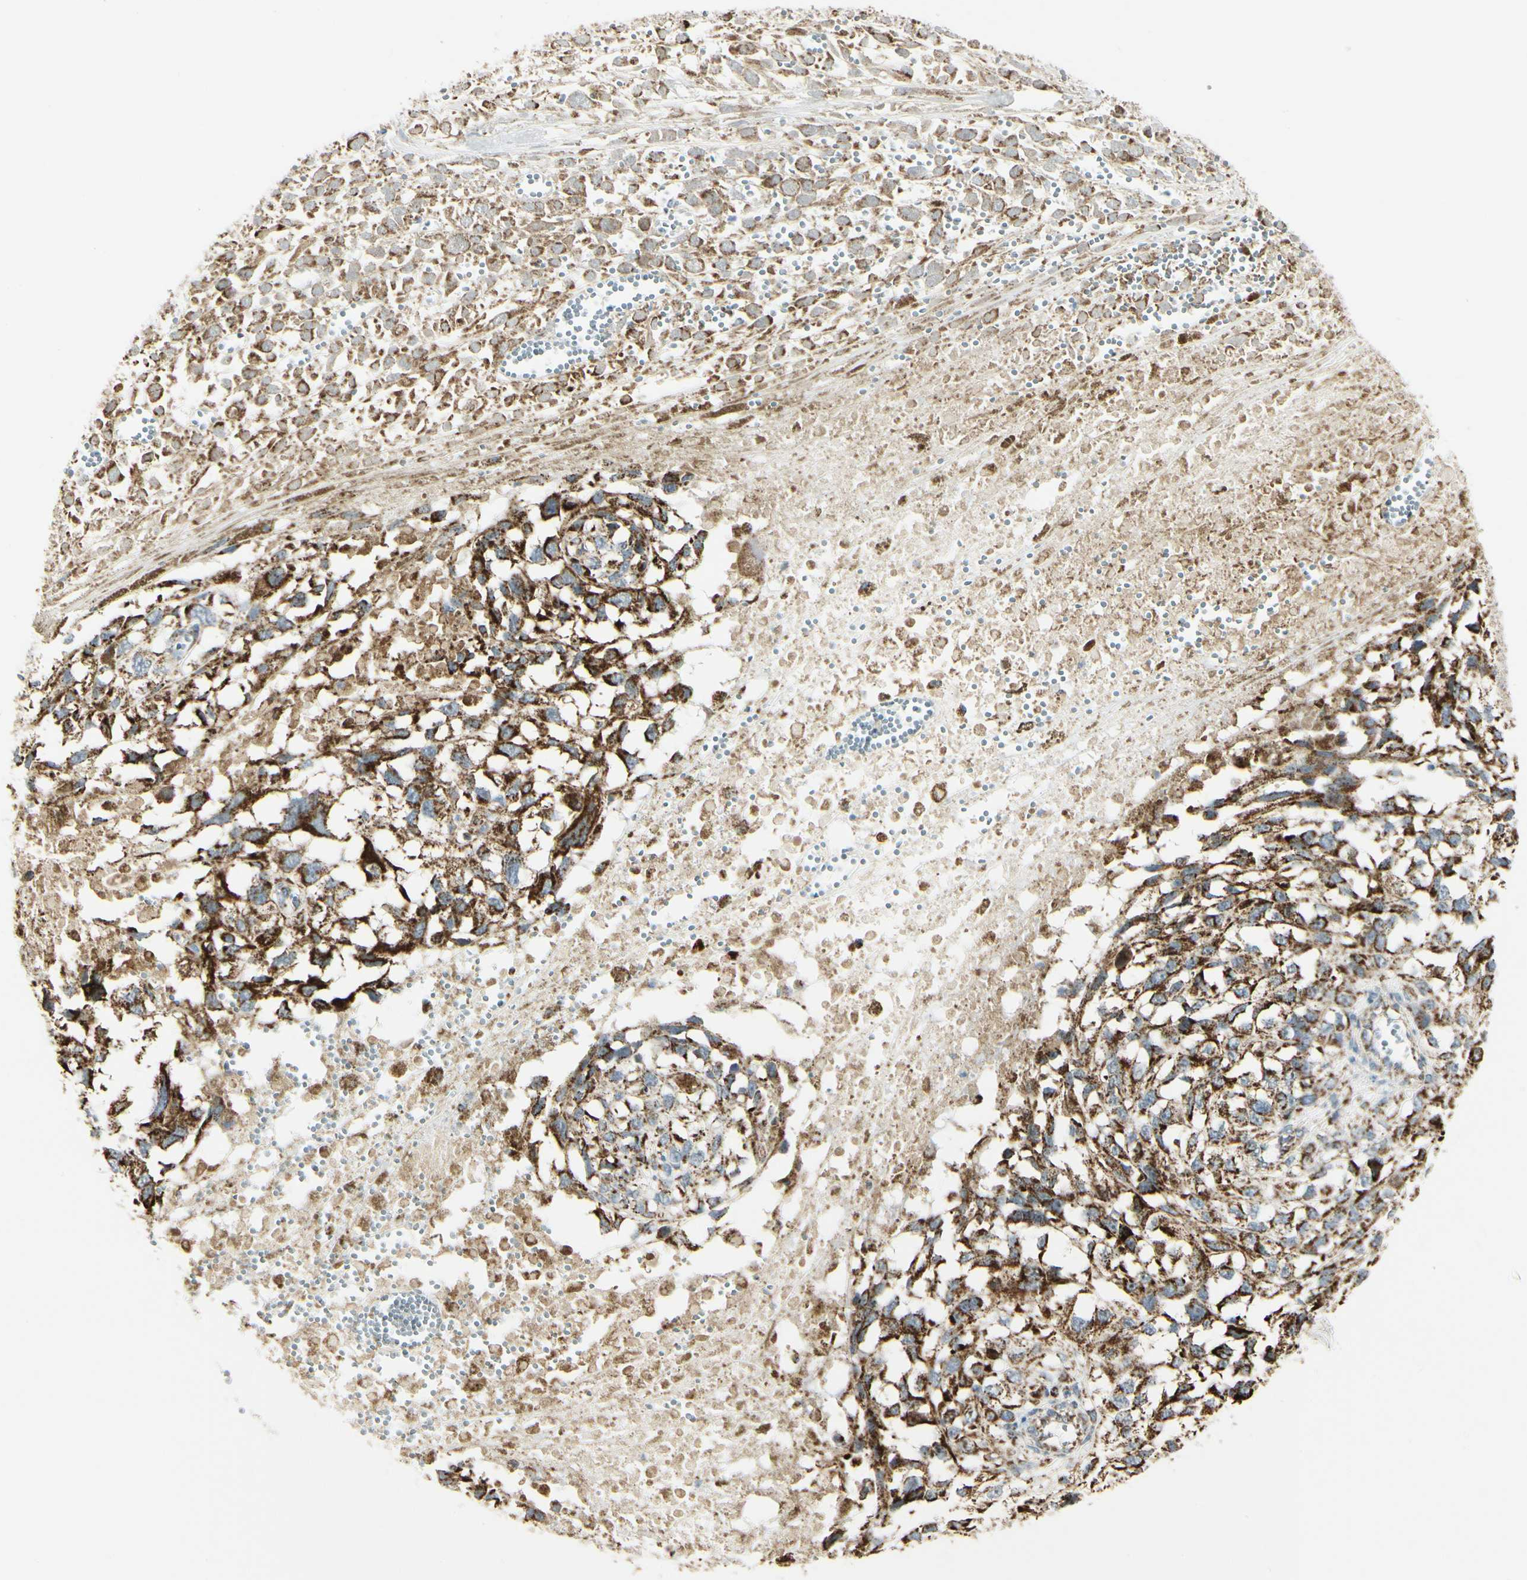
{"staining": {"intensity": "strong", "quantity": ">75%", "location": "cytoplasmic/membranous"}, "tissue": "melanoma", "cell_type": "Tumor cells", "image_type": "cancer", "snomed": [{"axis": "morphology", "description": "Malignant melanoma, Metastatic site"}, {"axis": "topography", "description": "Lymph node"}], "caption": "Immunohistochemical staining of human malignant melanoma (metastatic site) reveals high levels of strong cytoplasmic/membranous expression in approximately >75% of tumor cells.", "gene": "ANKS6", "patient": {"sex": "male", "age": 59}}